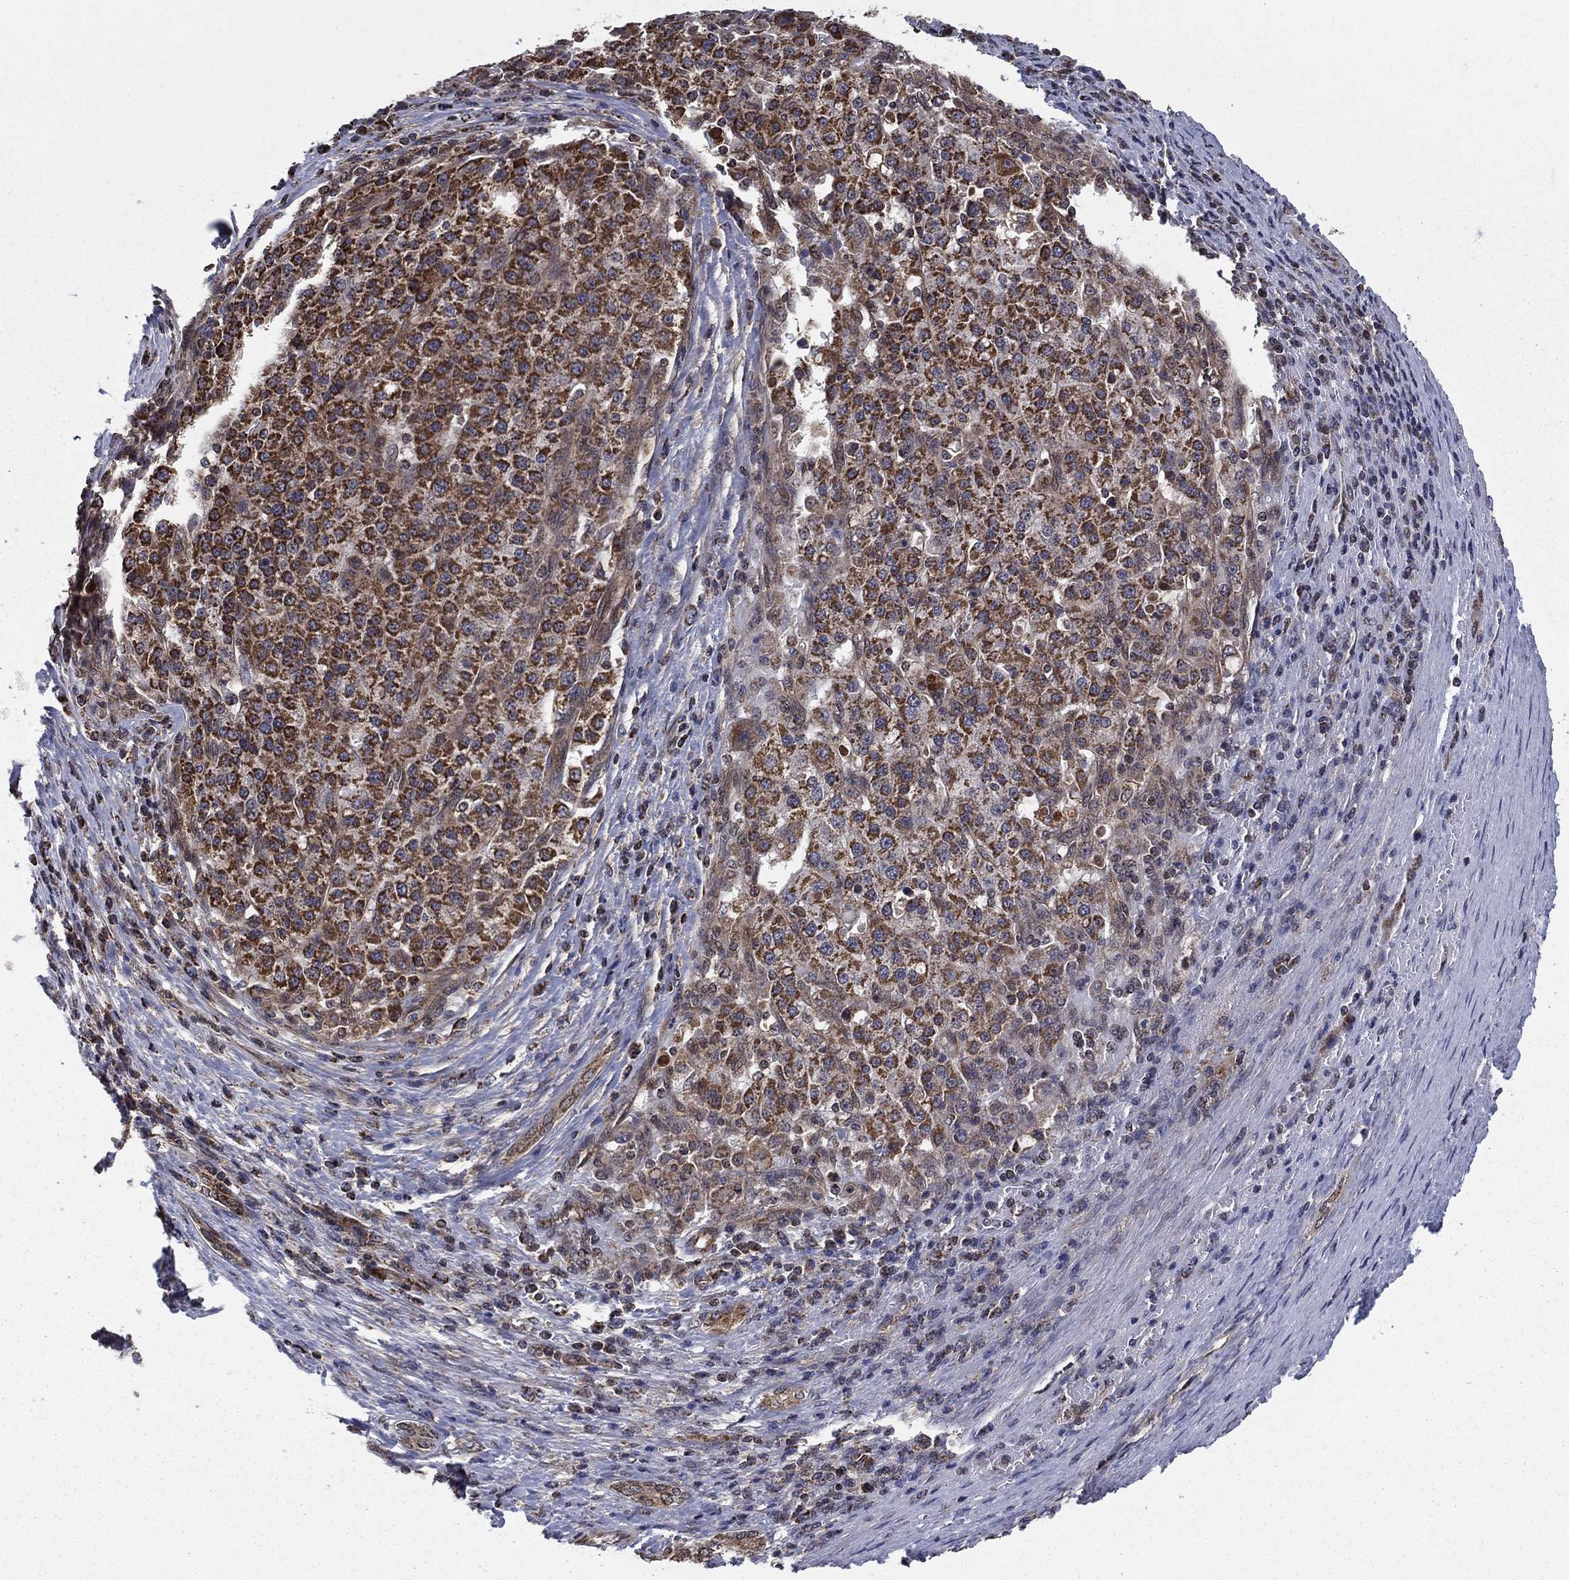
{"staining": {"intensity": "strong", "quantity": ">75%", "location": "cytoplasmic/membranous"}, "tissue": "liver cancer", "cell_type": "Tumor cells", "image_type": "cancer", "snomed": [{"axis": "morphology", "description": "Carcinoma, Hepatocellular, NOS"}, {"axis": "topography", "description": "Liver"}], "caption": "Liver hepatocellular carcinoma stained for a protein (brown) exhibits strong cytoplasmic/membranous positive expression in approximately >75% of tumor cells.", "gene": "RIGI", "patient": {"sex": "female", "age": 58}}